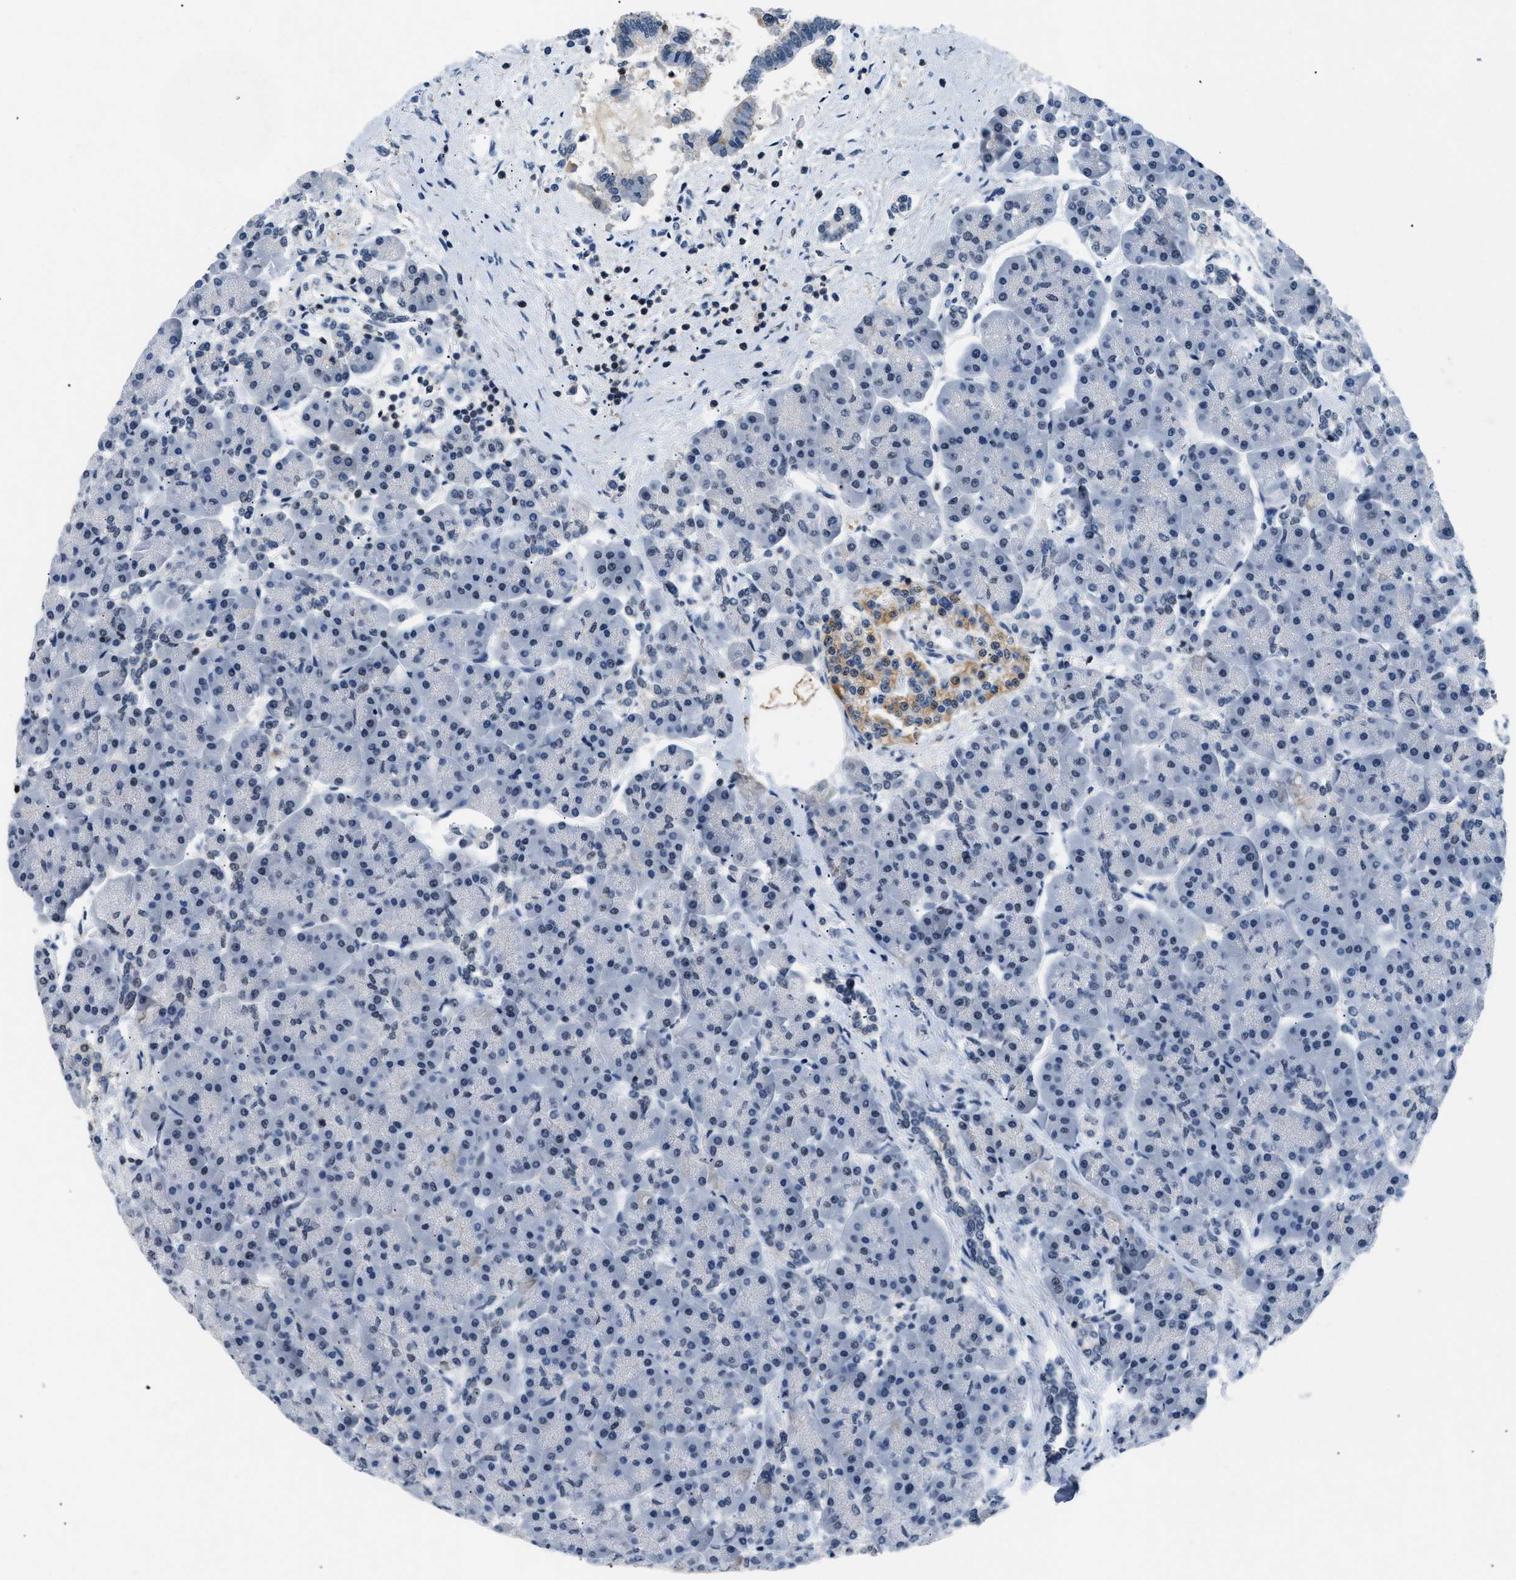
{"staining": {"intensity": "negative", "quantity": "none", "location": "none"}, "tissue": "pancreas", "cell_type": "Exocrine glandular cells", "image_type": "normal", "snomed": [{"axis": "morphology", "description": "Normal tissue, NOS"}, {"axis": "topography", "description": "Pancreas"}], "caption": "Immunohistochemistry (IHC) of unremarkable human pancreas exhibits no staining in exocrine glandular cells. (Stains: DAB IHC with hematoxylin counter stain, Microscopy: brightfield microscopy at high magnification).", "gene": "KCNC3", "patient": {"sex": "female", "age": 70}}